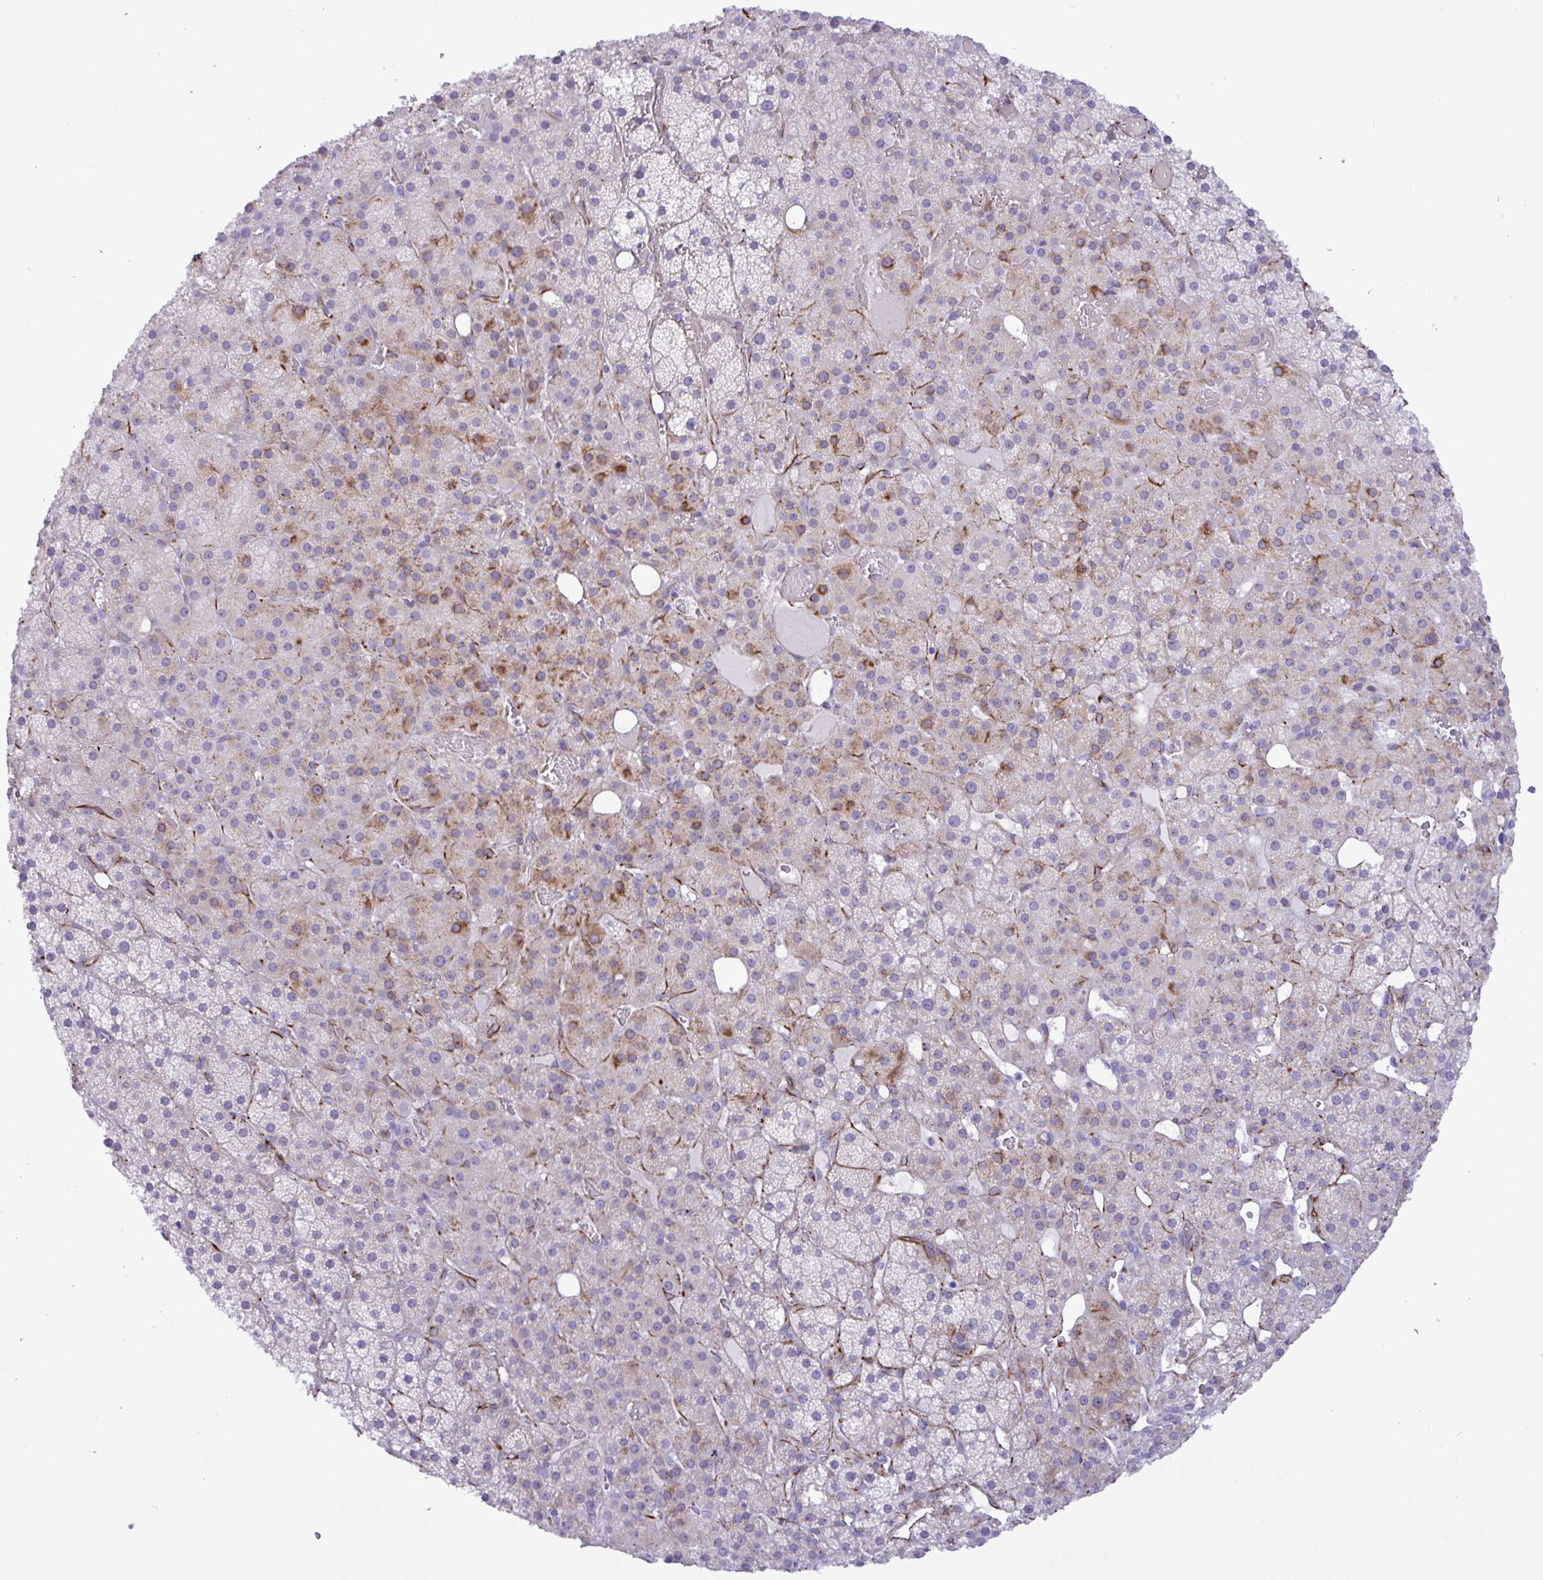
{"staining": {"intensity": "moderate", "quantity": "<25%", "location": "cytoplasmic/membranous"}, "tissue": "adrenal gland", "cell_type": "Glandular cells", "image_type": "normal", "snomed": [{"axis": "morphology", "description": "Normal tissue, NOS"}, {"axis": "topography", "description": "Adrenal gland"}], "caption": "Immunohistochemical staining of benign adrenal gland reveals <25% levels of moderate cytoplasmic/membranous protein positivity in about <25% of glandular cells. The staining was performed using DAB to visualize the protein expression in brown, while the nuclei were stained in blue with hematoxylin (Magnification: 20x).", "gene": "SMAD5", "patient": {"sex": "male", "age": 53}}